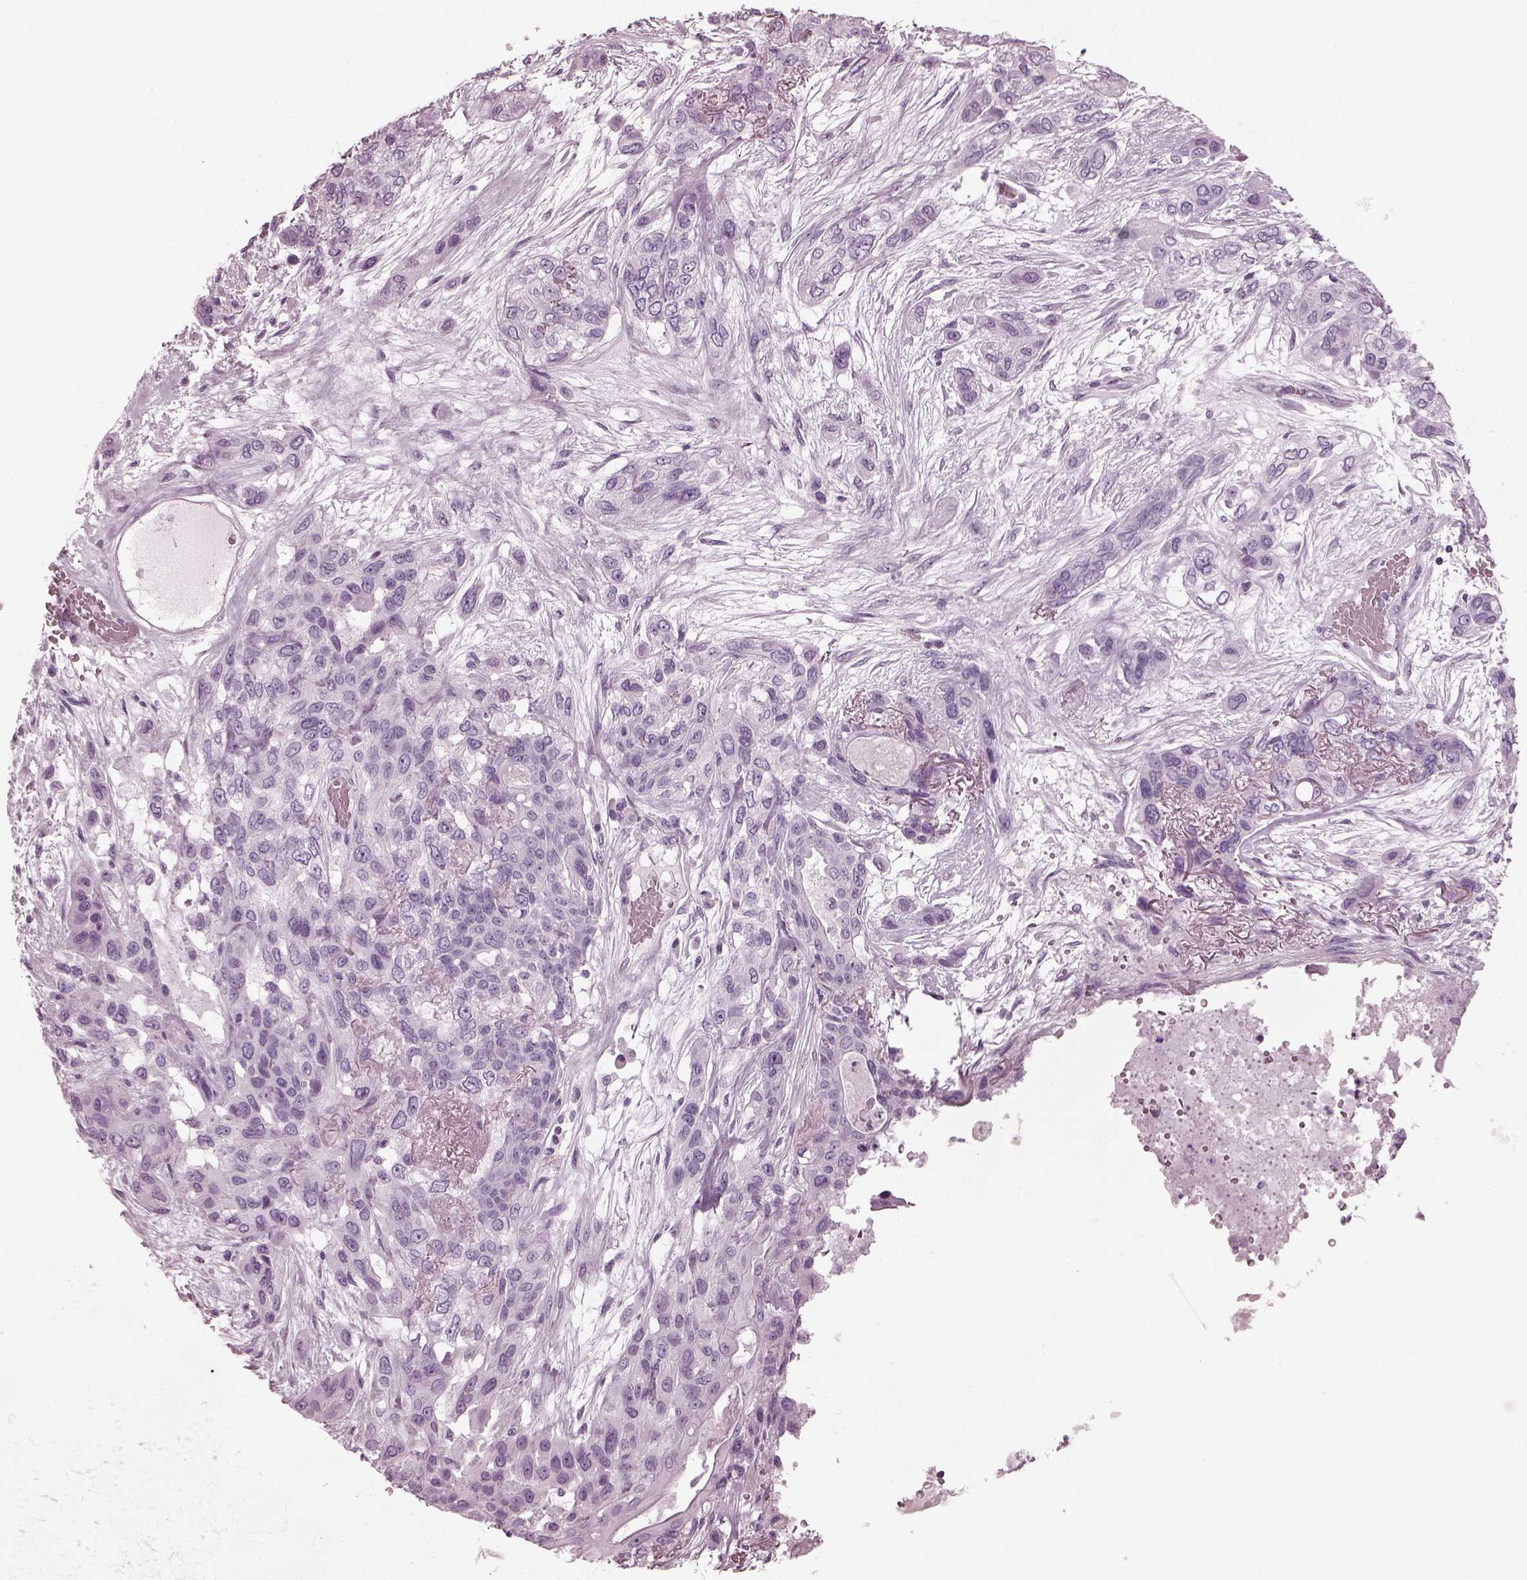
{"staining": {"intensity": "negative", "quantity": "none", "location": "none"}, "tissue": "lung cancer", "cell_type": "Tumor cells", "image_type": "cancer", "snomed": [{"axis": "morphology", "description": "Squamous cell carcinoma, NOS"}, {"axis": "topography", "description": "Lung"}], "caption": "Protein analysis of lung squamous cell carcinoma shows no significant positivity in tumor cells. The staining was performed using DAB (3,3'-diaminobenzidine) to visualize the protein expression in brown, while the nuclei were stained in blue with hematoxylin (Magnification: 20x).", "gene": "RCVRN", "patient": {"sex": "female", "age": 70}}